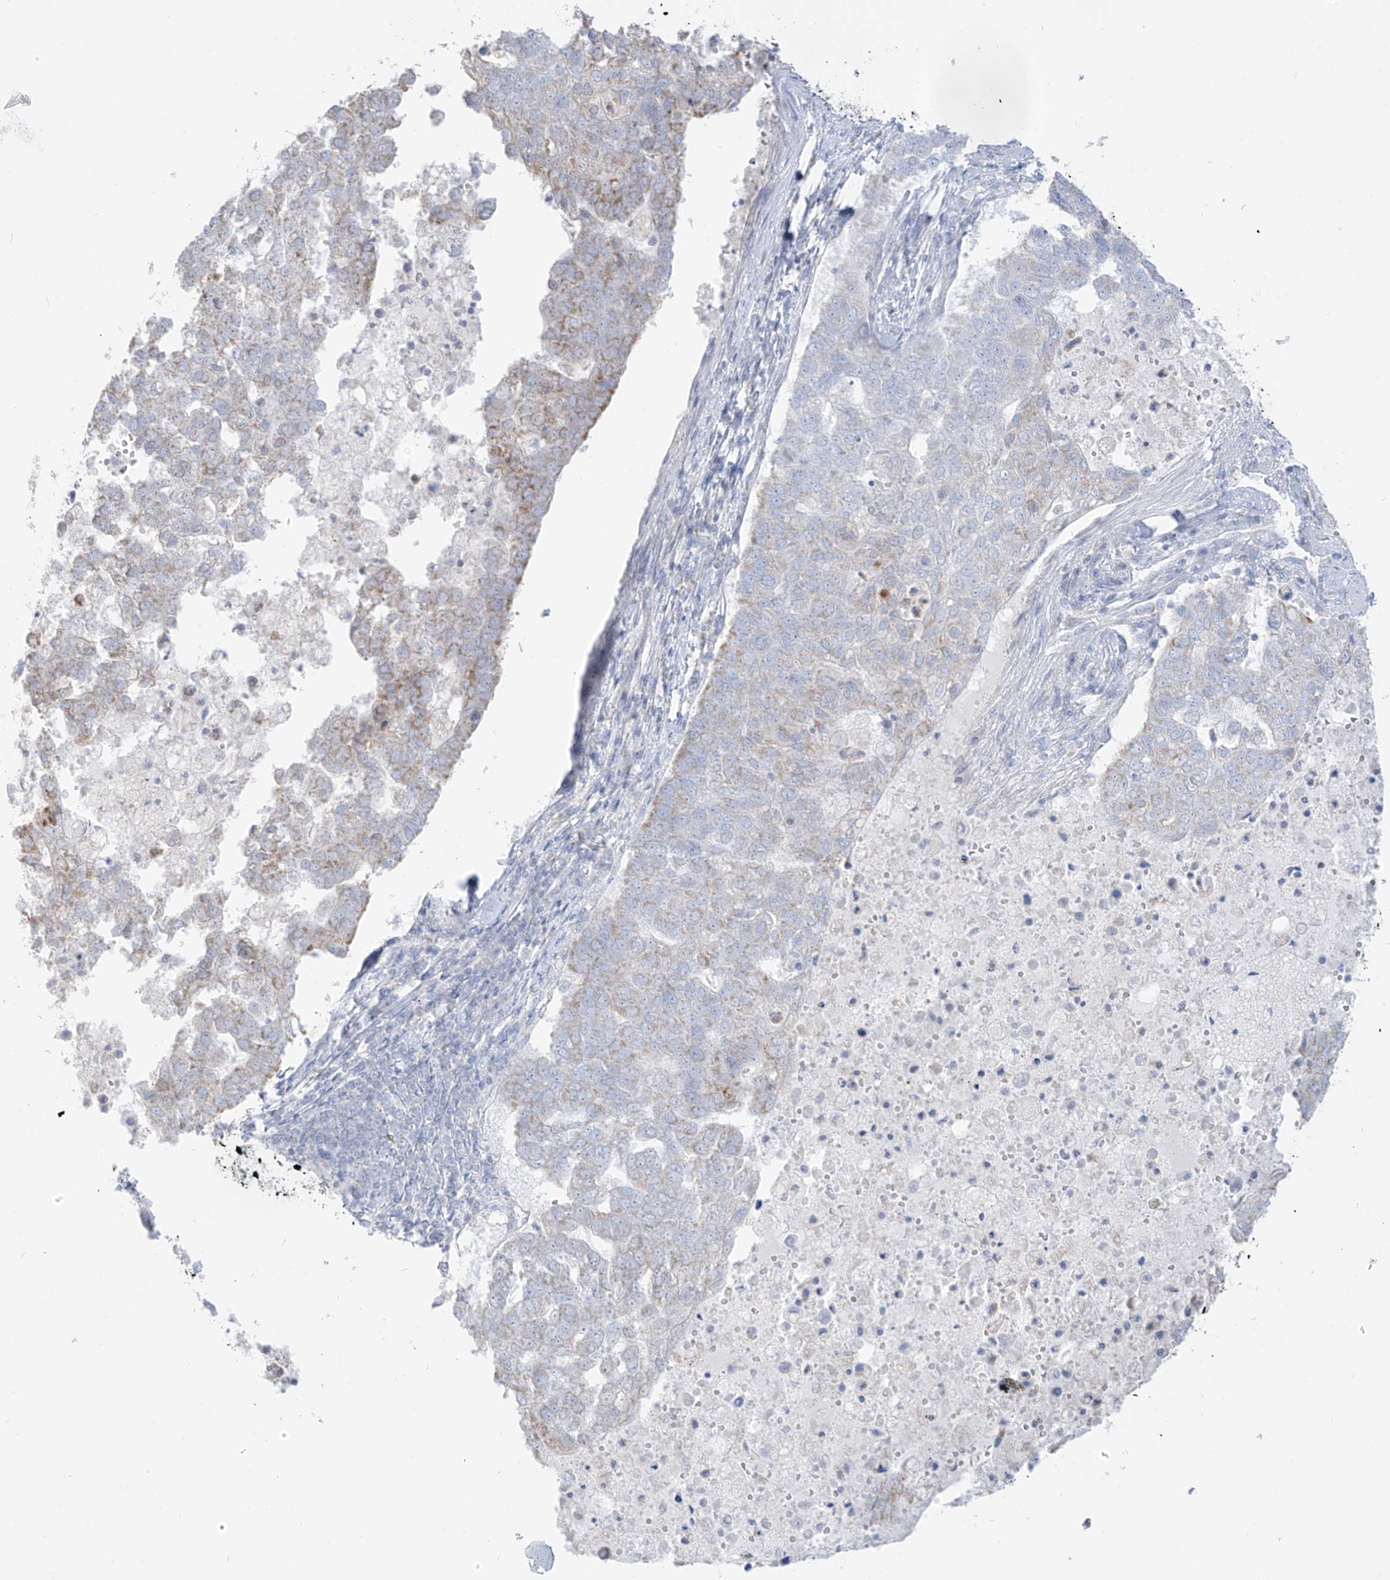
{"staining": {"intensity": "weak", "quantity": "<25%", "location": "cytoplasmic/membranous"}, "tissue": "pancreatic cancer", "cell_type": "Tumor cells", "image_type": "cancer", "snomed": [{"axis": "morphology", "description": "Adenocarcinoma, NOS"}, {"axis": "topography", "description": "Pancreas"}], "caption": "Immunohistochemical staining of pancreatic adenocarcinoma displays no significant positivity in tumor cells.", "gene": "SLC26A3", "patient": {"sex": "female", "age": 61}}